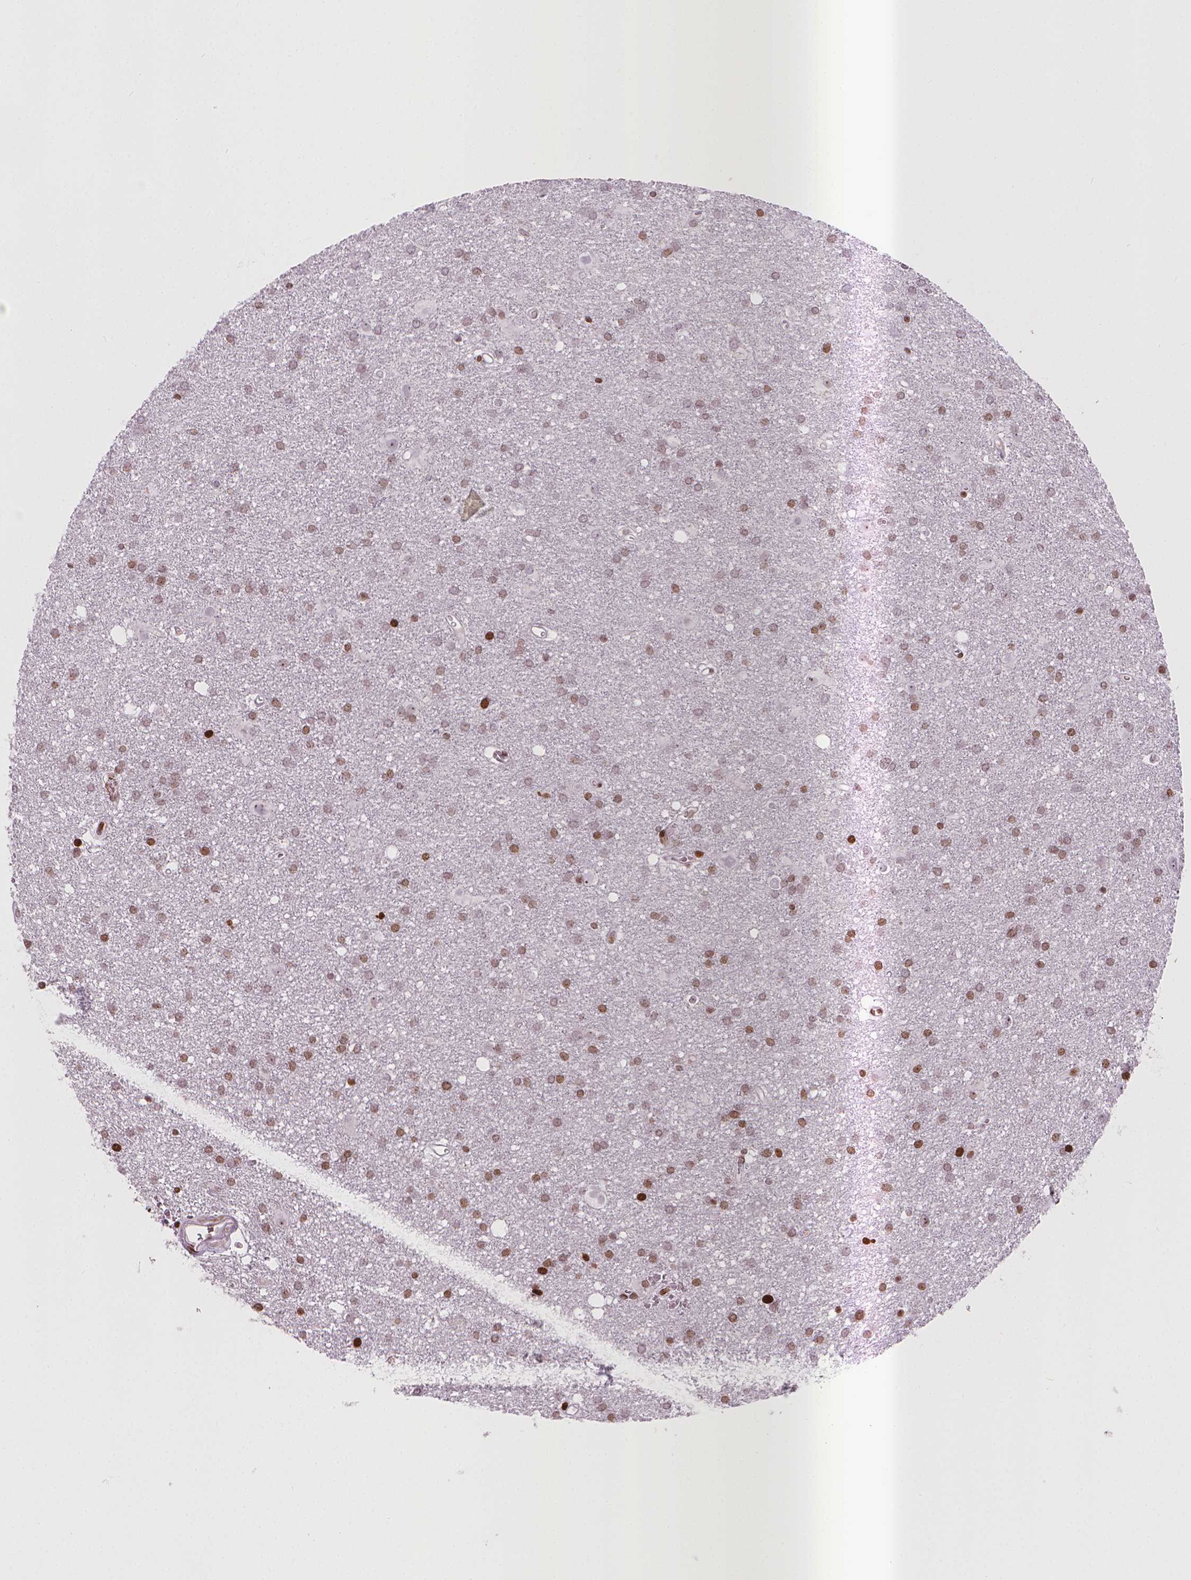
{"staining": {"intensity": "moderate", "quantity": ">75%", "location": "nuclear"}, "tissue": "glioma", "cell_type": "Tumor cells", "image_type": "cancer", "snomed": [{"axis": "morphology", "description": "Glioma, malignant, Low grade"}, {"axis": "topography", "description": "Brain"}], "caption": "Protein staining by IHC displays moderate nuclear positivity in about >75% of tumor cells in malignant glioma (low-grade).", "gene": "PIP4K2A", "patient": {"sex": "male", "age": 58}}